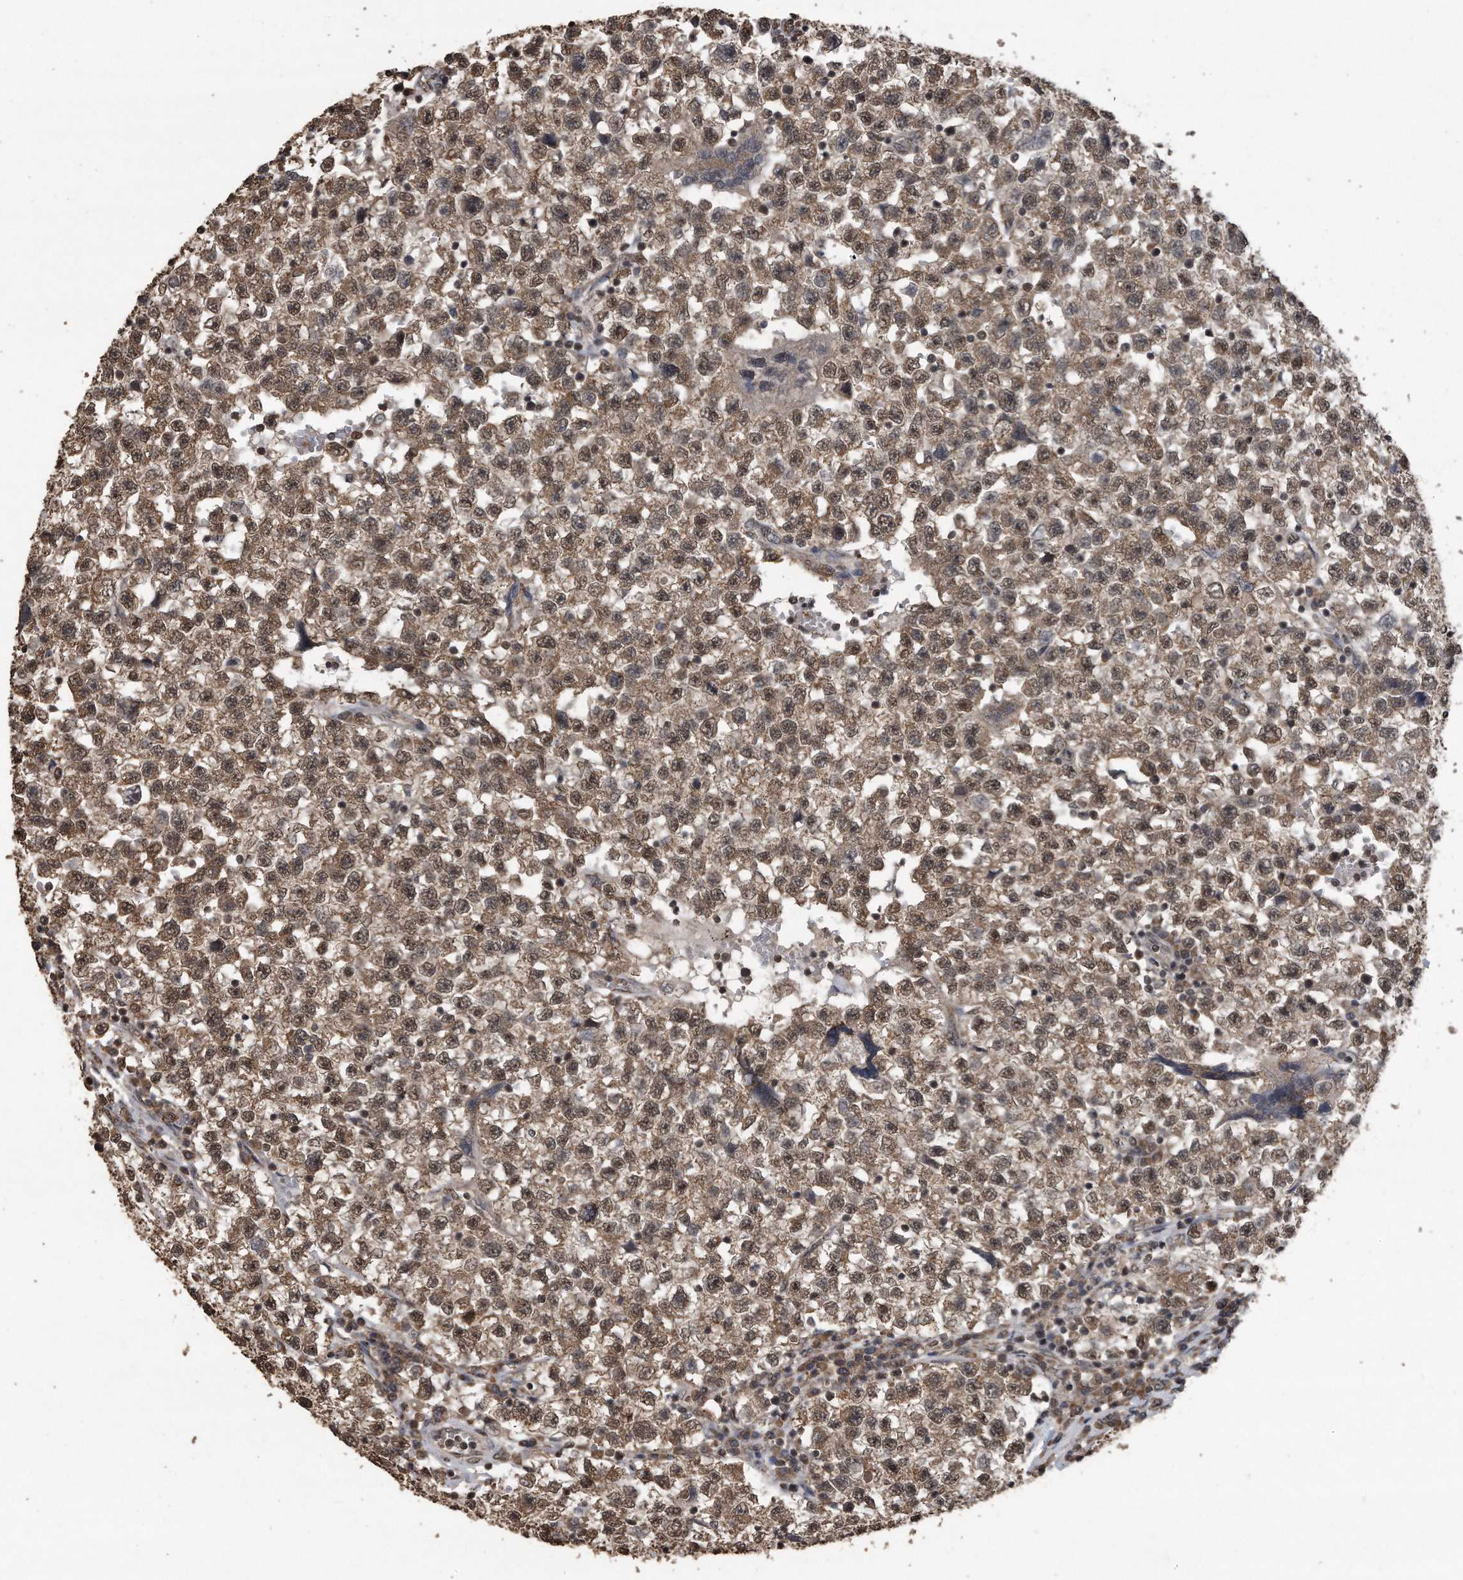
{"staining": {"intensity": "weak", "quantity": ">75%", "location": "cytoplasmic/membranous,nuclear"}, "tissue": "testis cancer", "cell_type": "Tumor cells", "image_type": "cancer", "snomed": [{"axis": "morphology", "description": "Seminoma, NOS"}, {"axis": "topography", "description": "Testis"}], "caption": "Weak cytoplasmic/membranous and nuclear protein expression is identified in approximately >75% of tumor cells in seminoma (testis).", "gene": "CRYZL1", "patient": {"sex": "male", "age": 22}}